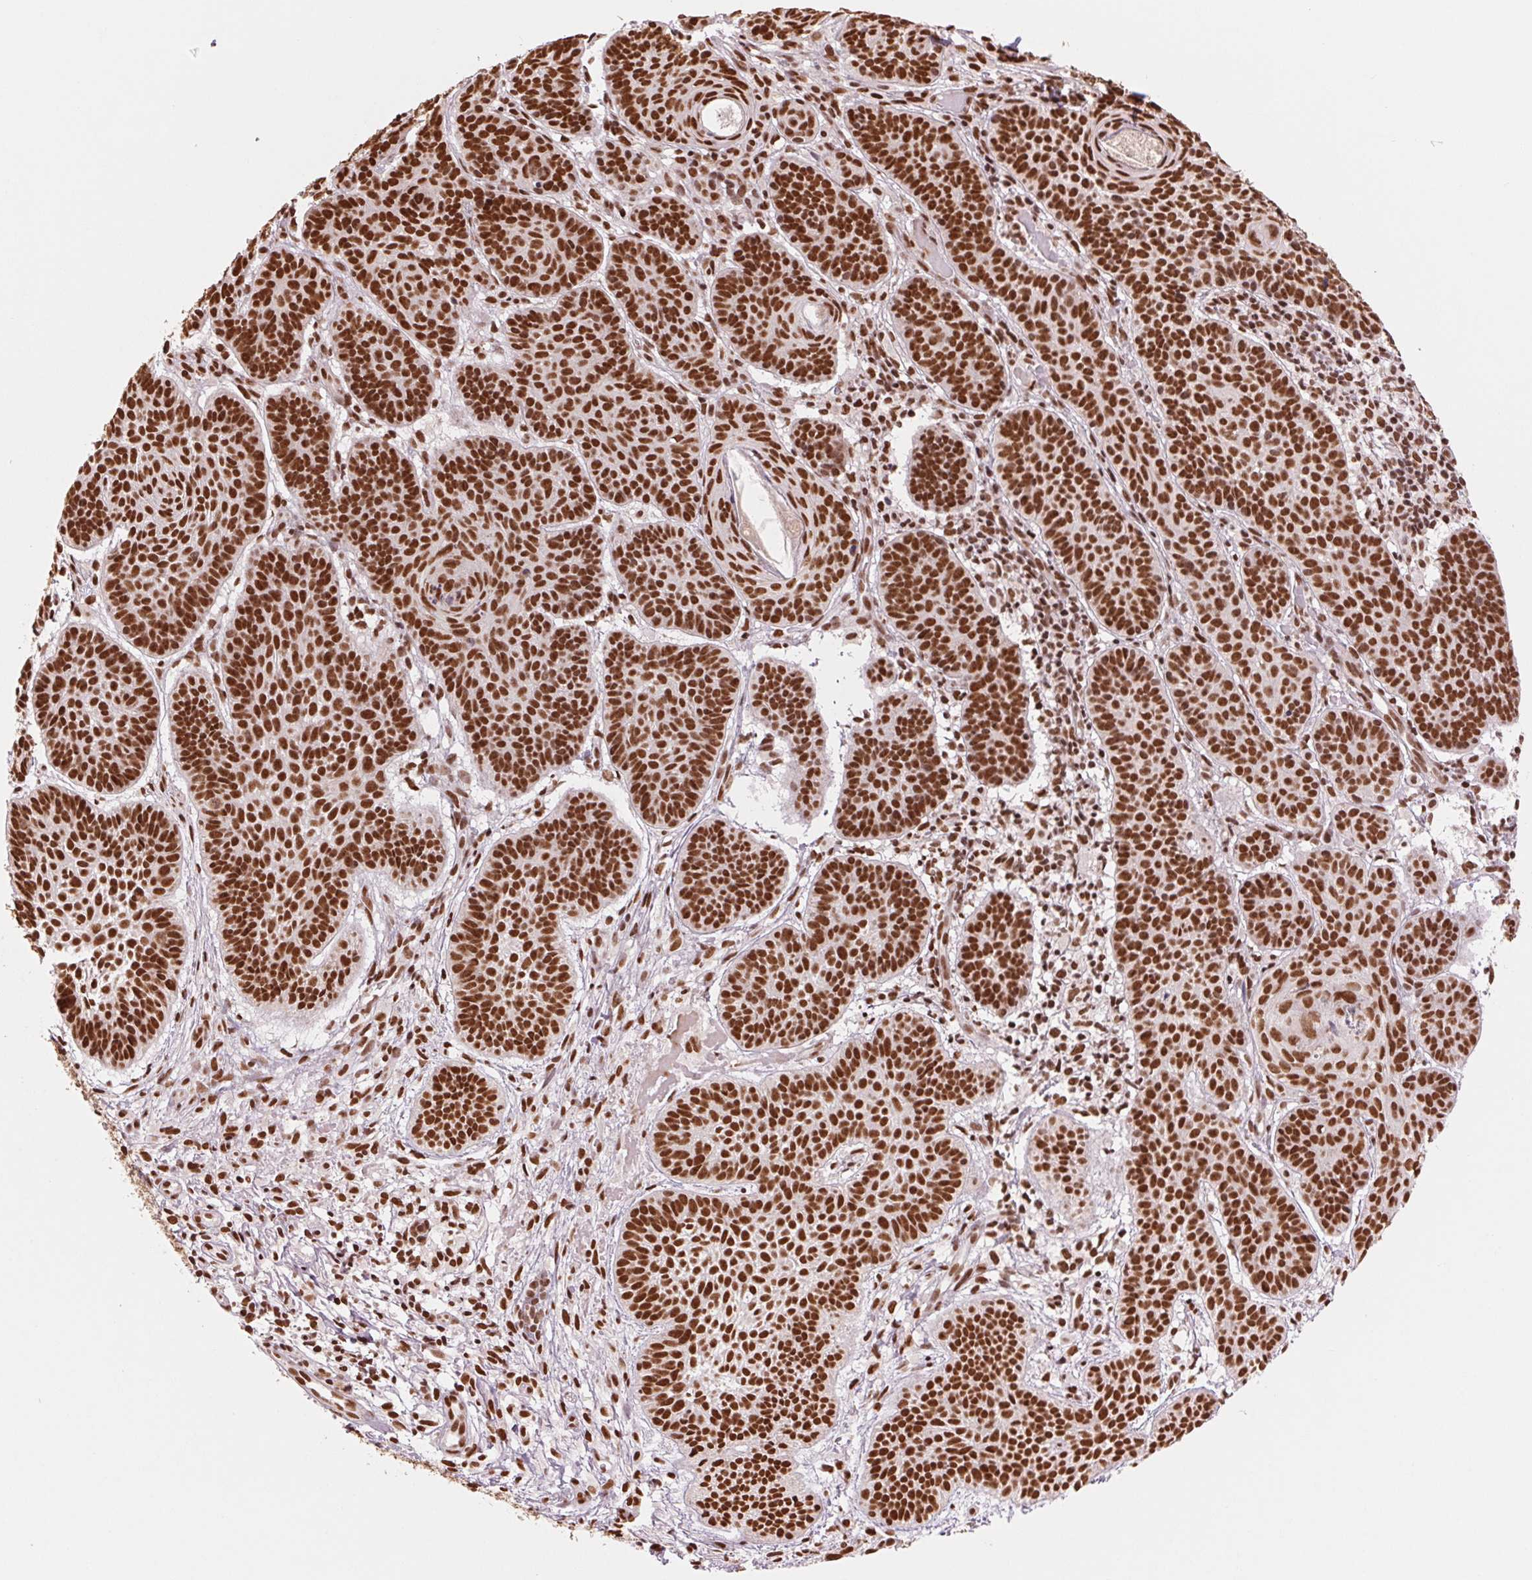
{"staining": {"intensity": "strong", "quantity": ">75%", "location": "nuclear"}, "tissue": "skin cancer", "cell_type": "Tumor cells", "image_type": "cancer", "snomed": [{"axis": "morphology", "description": "Basal cell carcinoma"}, {"axis": "topography", "description": "Skin"}], "caption": "This is an image of immunohistochemistry (IHC) staining of skin basal cell carcinoma, which shows strong positivity in the nuclear of tumor cells.", "gene": "TTLL9", "patient": {"sex": "male", "age": 72}}